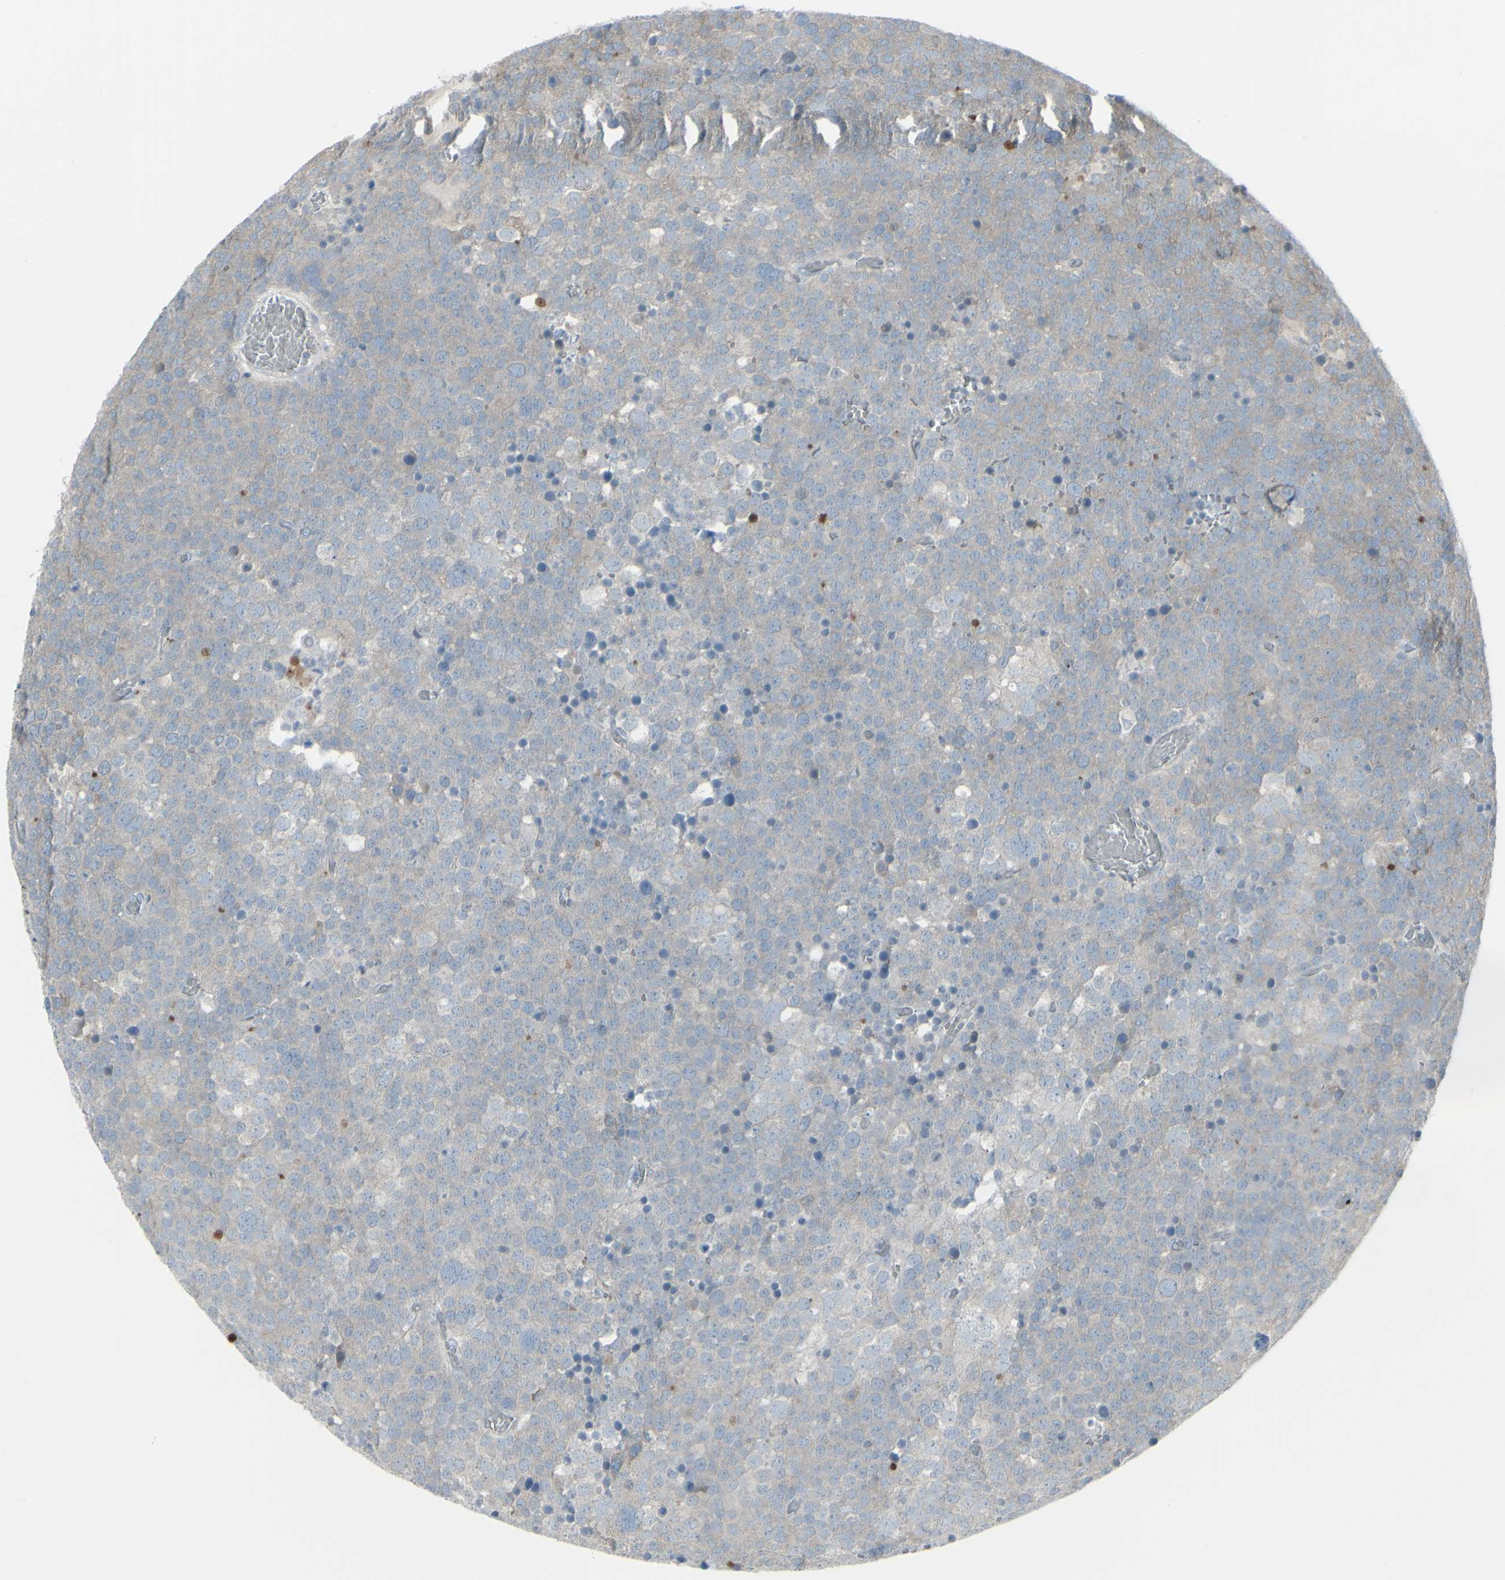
{"staining": {"intensity": "negative", "quantity": "none", "location": "none"}, "tissue": "testis cancer", "cell_type": "Tumor cells", "image_type": "cancer", "snomed": [{"axis": "morphology", "description": "Seminoma, NOS"}, {"axis": "topography", "description": "Testis"}], "caption": "Histopathology image shows no significant protein positivity in tumor cells of seminoma (testis).", "gene": "GALNT6", "patient": {"sex": "male", "age": 71}}